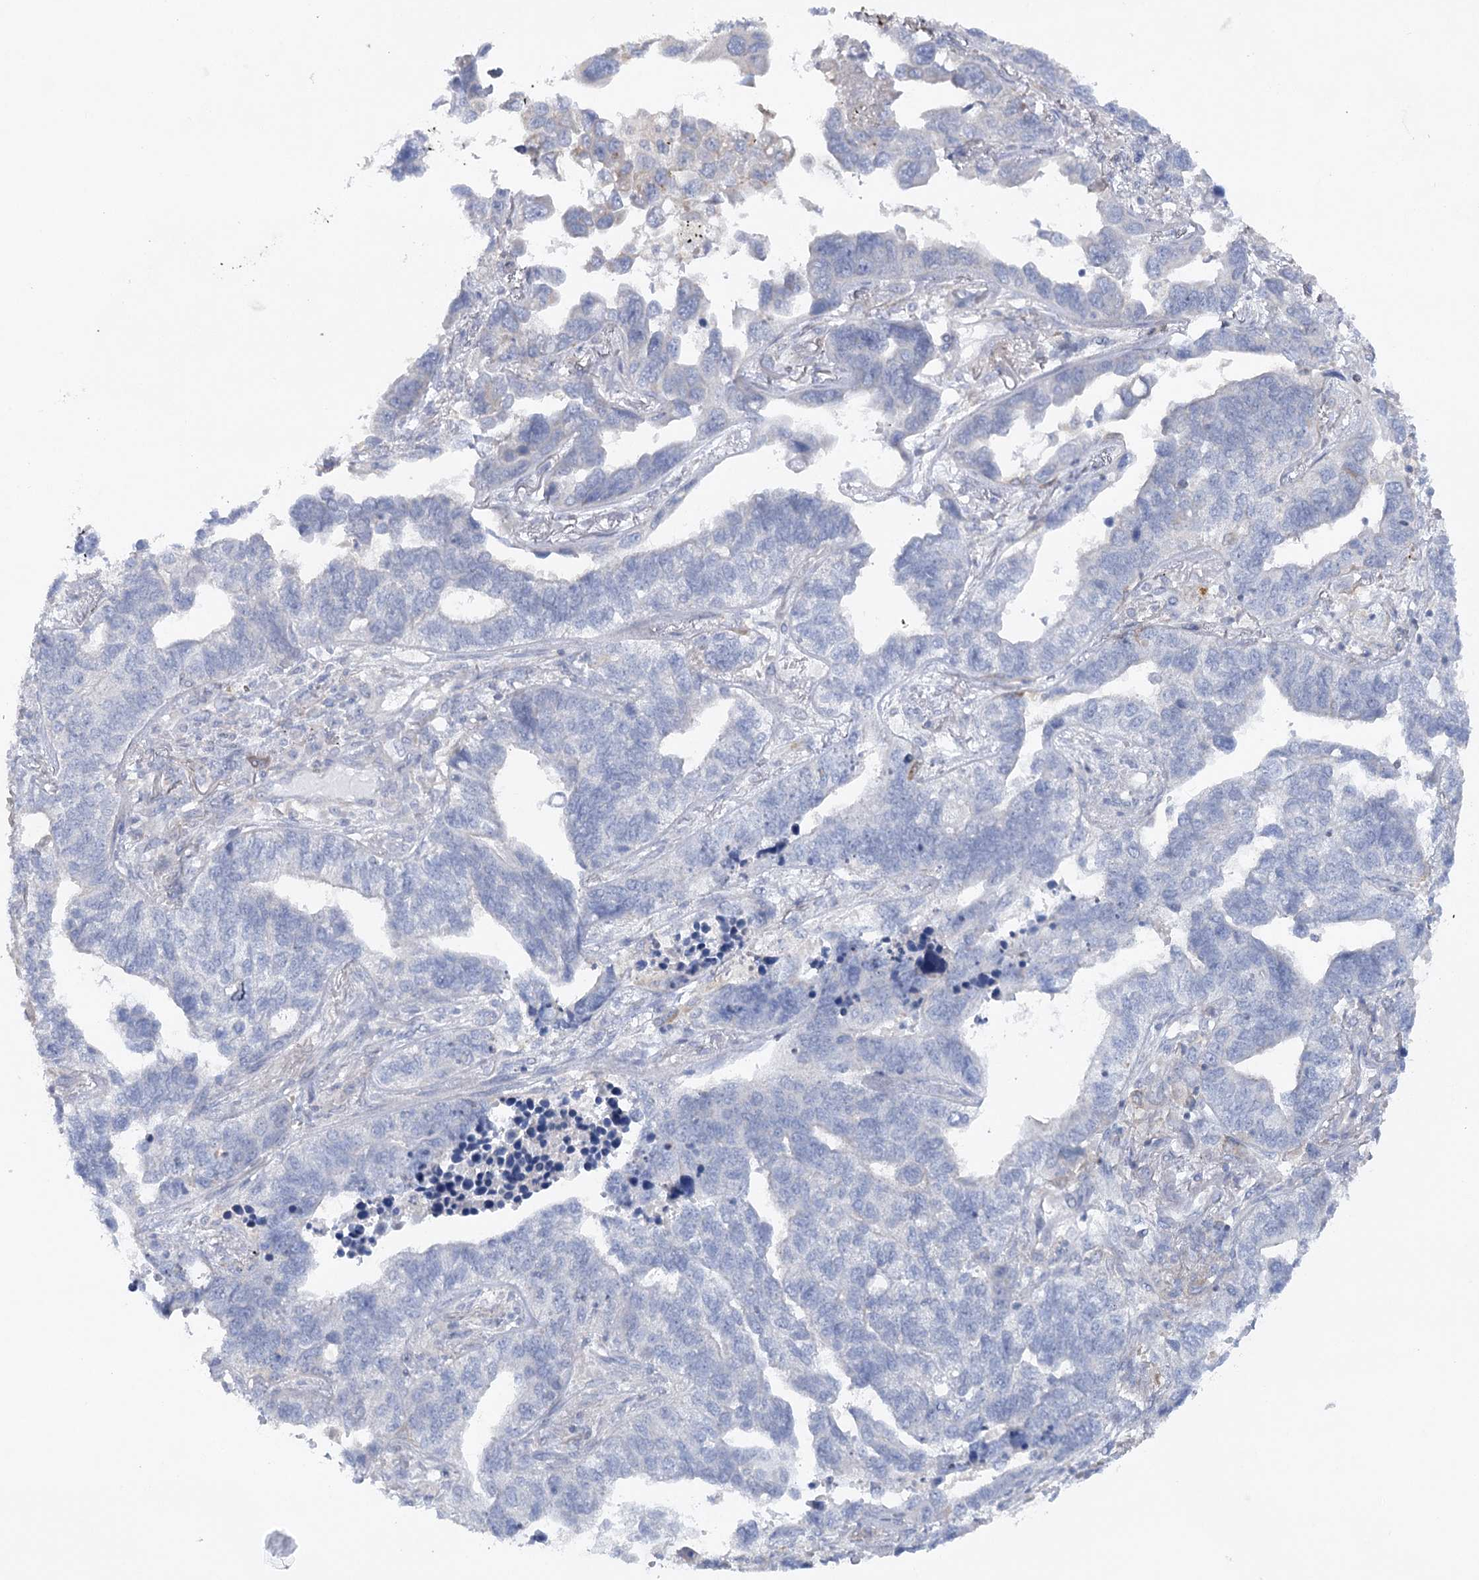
{"staining": {"intensity": "negative", "quantity": "none", "location": "none"}, "tissue": "lung cancer", "cell_type": "Tumor cells", "image_type": "cancer", "snomed": [{"axis": "morphology", "description": "Adenocarcinoma, NOS"}, {"axis": "topography", "description": "Lung"}], "caption": "There is no significant expression in tumor cells of lung adenocarcinoma. (DAB IHC with hematoxylin counter stain).", "gene": "SCN11A", "patient": {"sex": "male", "age": 67}}